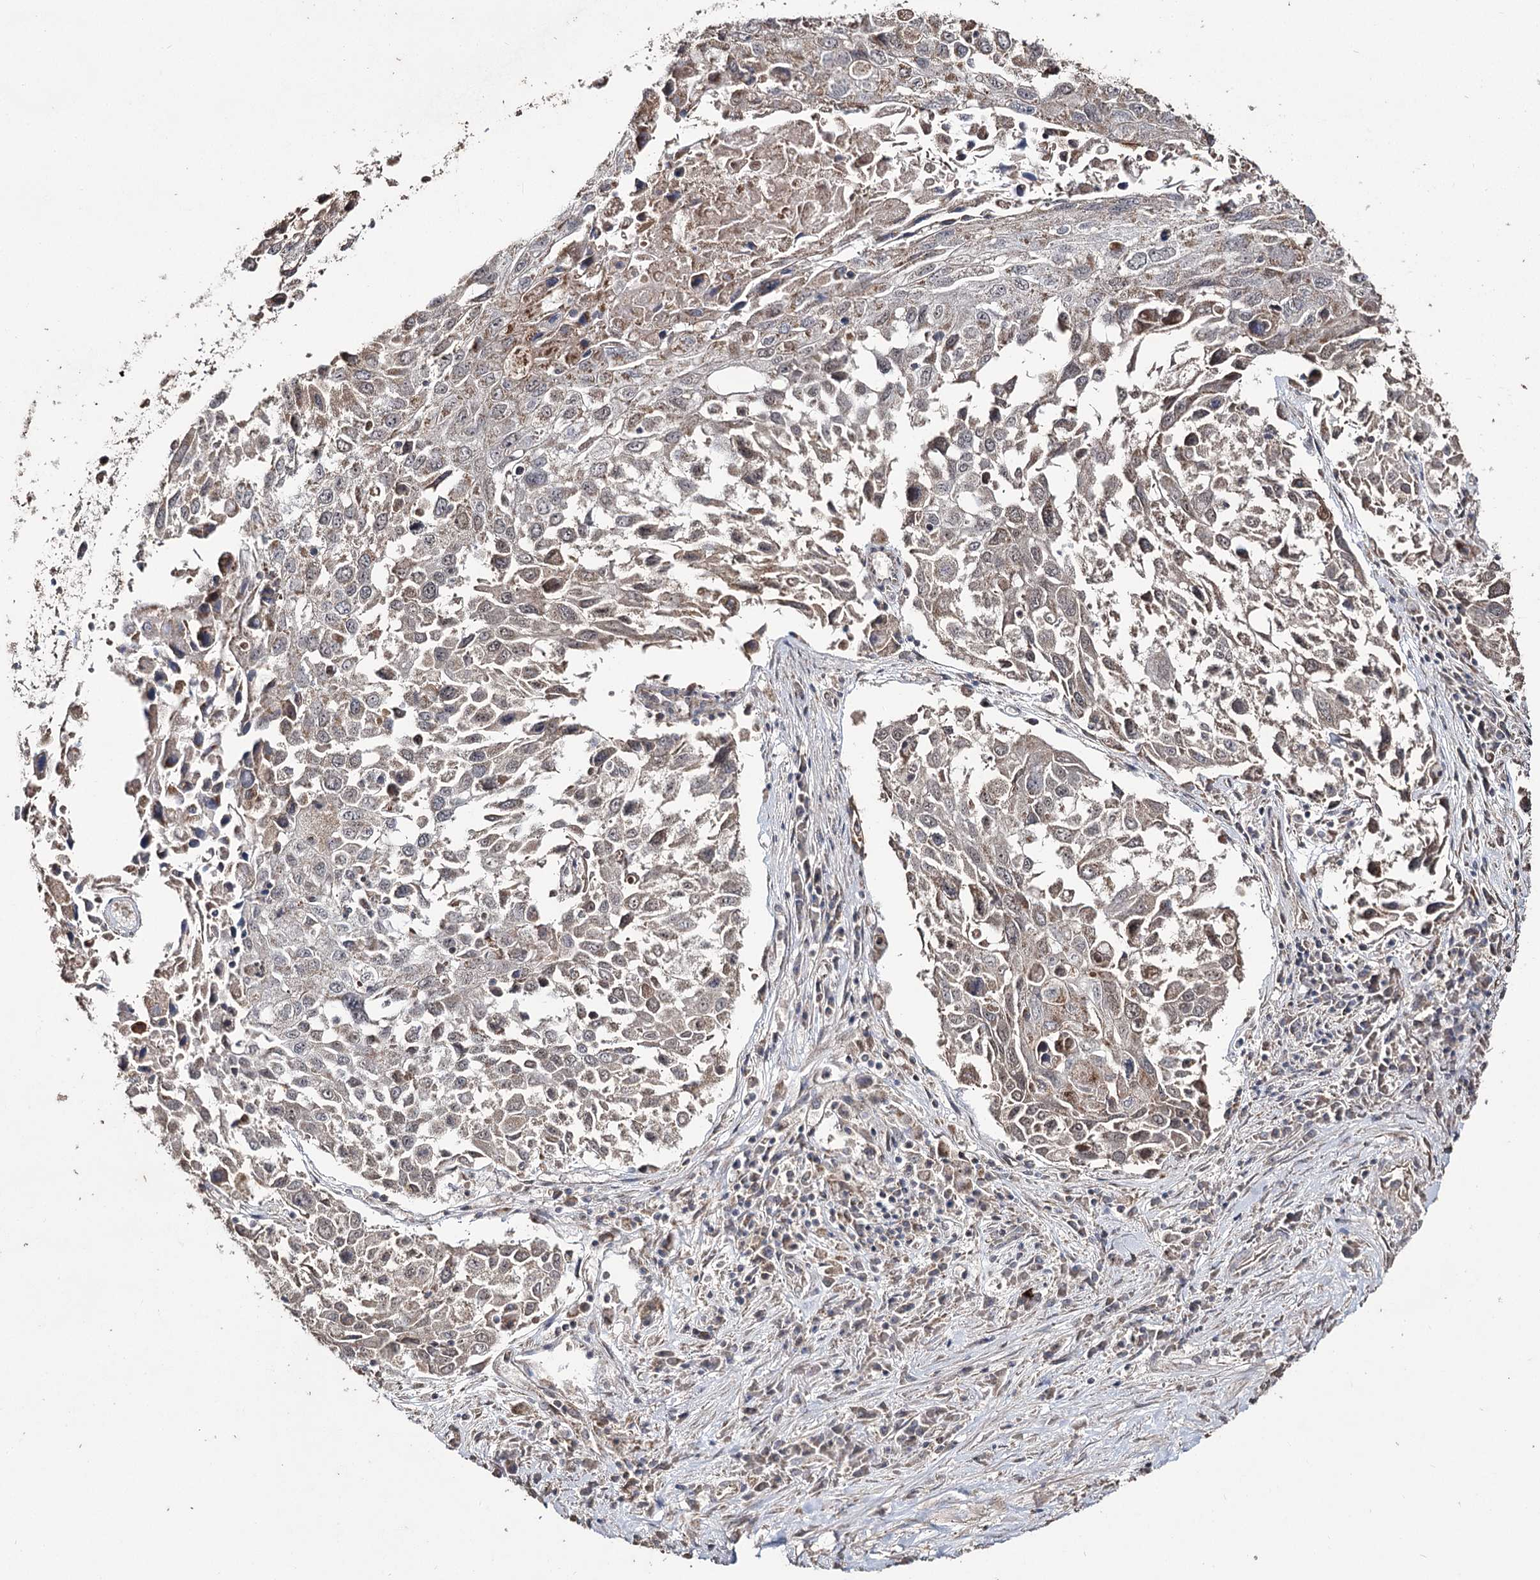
{"staining": {"intensity": "negative", "quantity": "none", "location": "none"}, "tissue": "lung cancer", "cell_type": "Tumor cells", "image_type": "cancer", "snomed": [{"axis": "morphology", "description": "Squamous cell carcinoma, NOS"}, {"axis": "topography", "description": "Lung"}], "caption": "Lung cancer (squamous cell carcinoma) stained for a protein using immunohistochemistry (IHC) displays no expression tumor cells.", "gene": "ACTR6", "patient": {"sex": "male", "age": 65}}